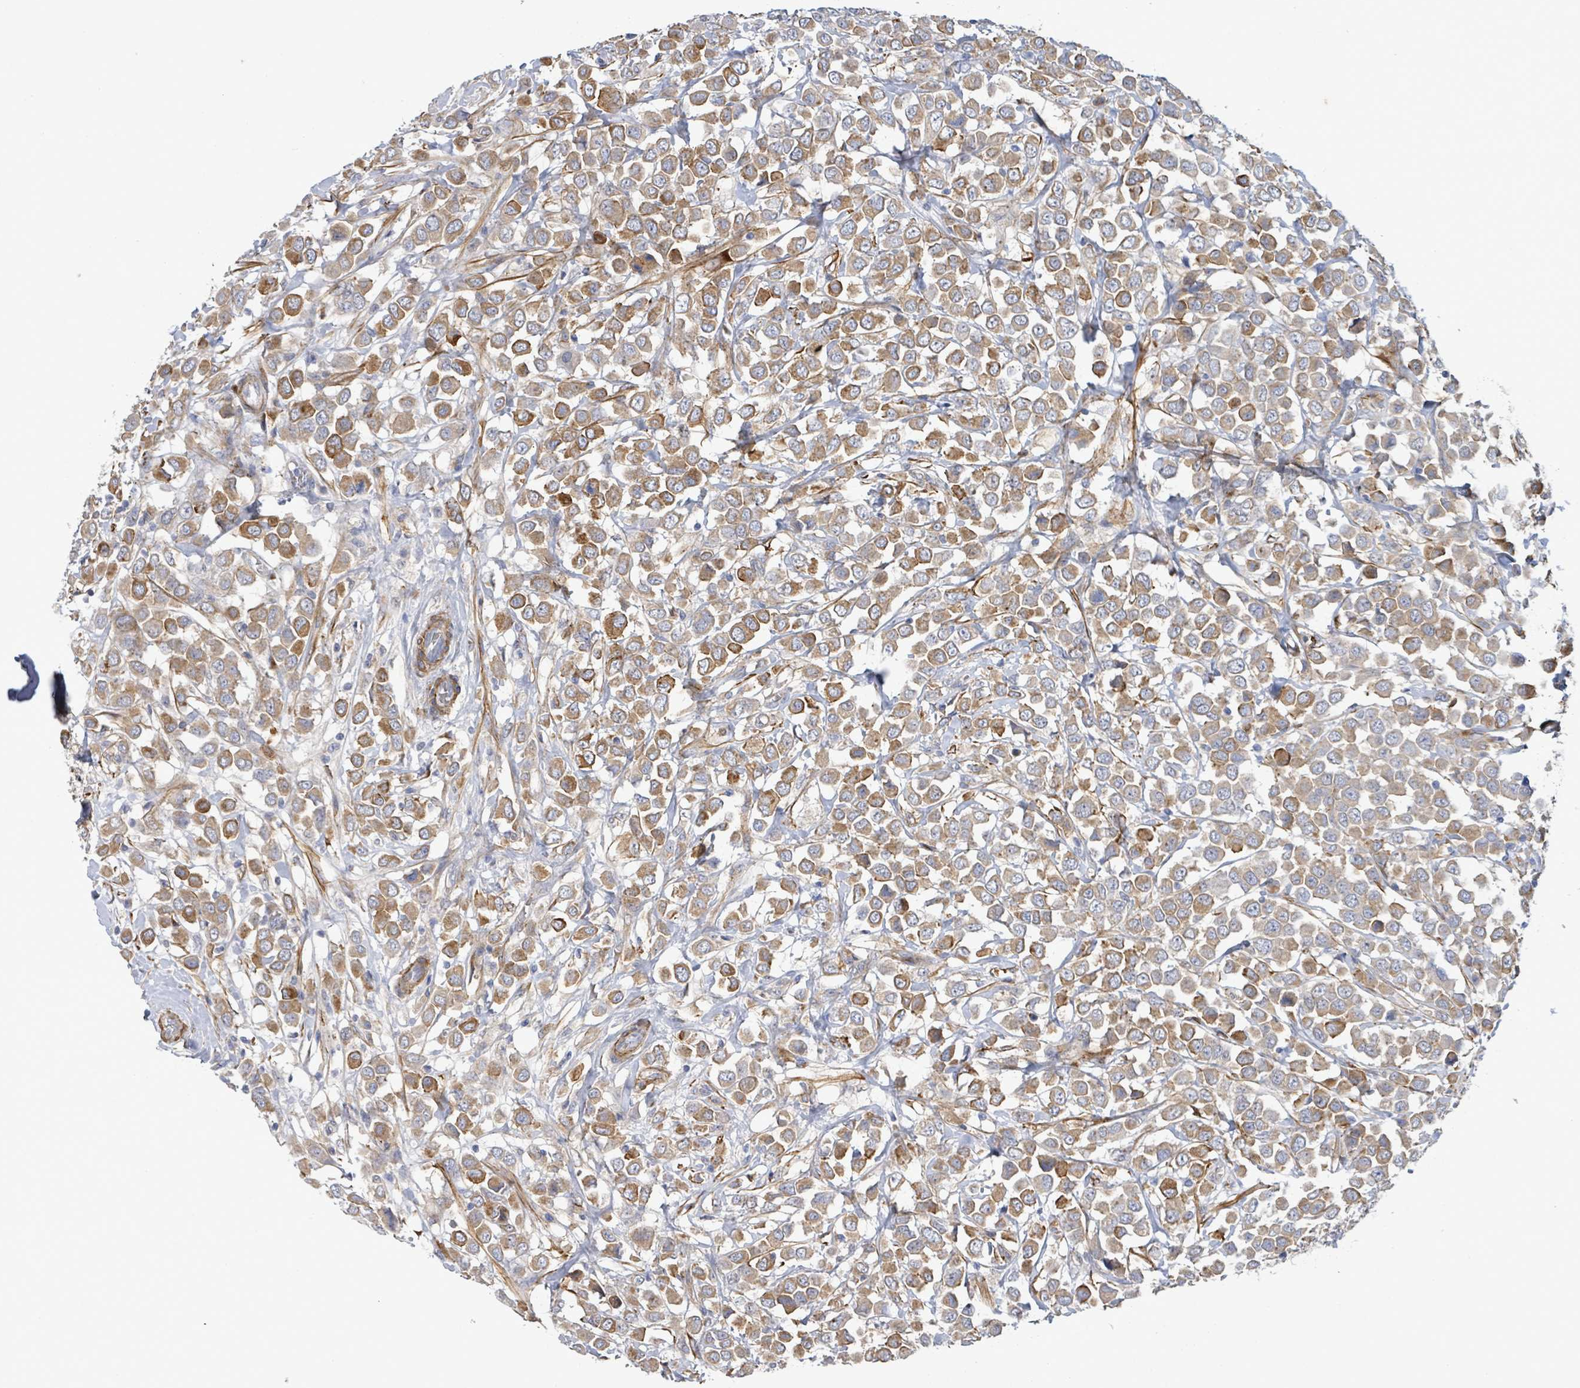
{"staining": {"intensity": "moderate", "quantity": ">75%", "location": "cytoplasmic/membranous"}, "tissue": "breast cancer", "cell_type": "Tumor cells", "image_type": "cancer", "snomed": [{"axis": "morphology", "description": "Duct carcinoma"}, {"axis": "topography", "description": "Breast"}], "caption": "An immunohistochemistry (IHC) histopathology image of tumor tissue is shown. Protein staining in brown labels moderate cytoplasmic/membranous positivity in breast cancer (infiltrating ductal carcinoma) within tumor cells. Nuclei are stained in blue.", "gene": "DMRTC1B", "patient": {"sex": "female", "age": 61}}